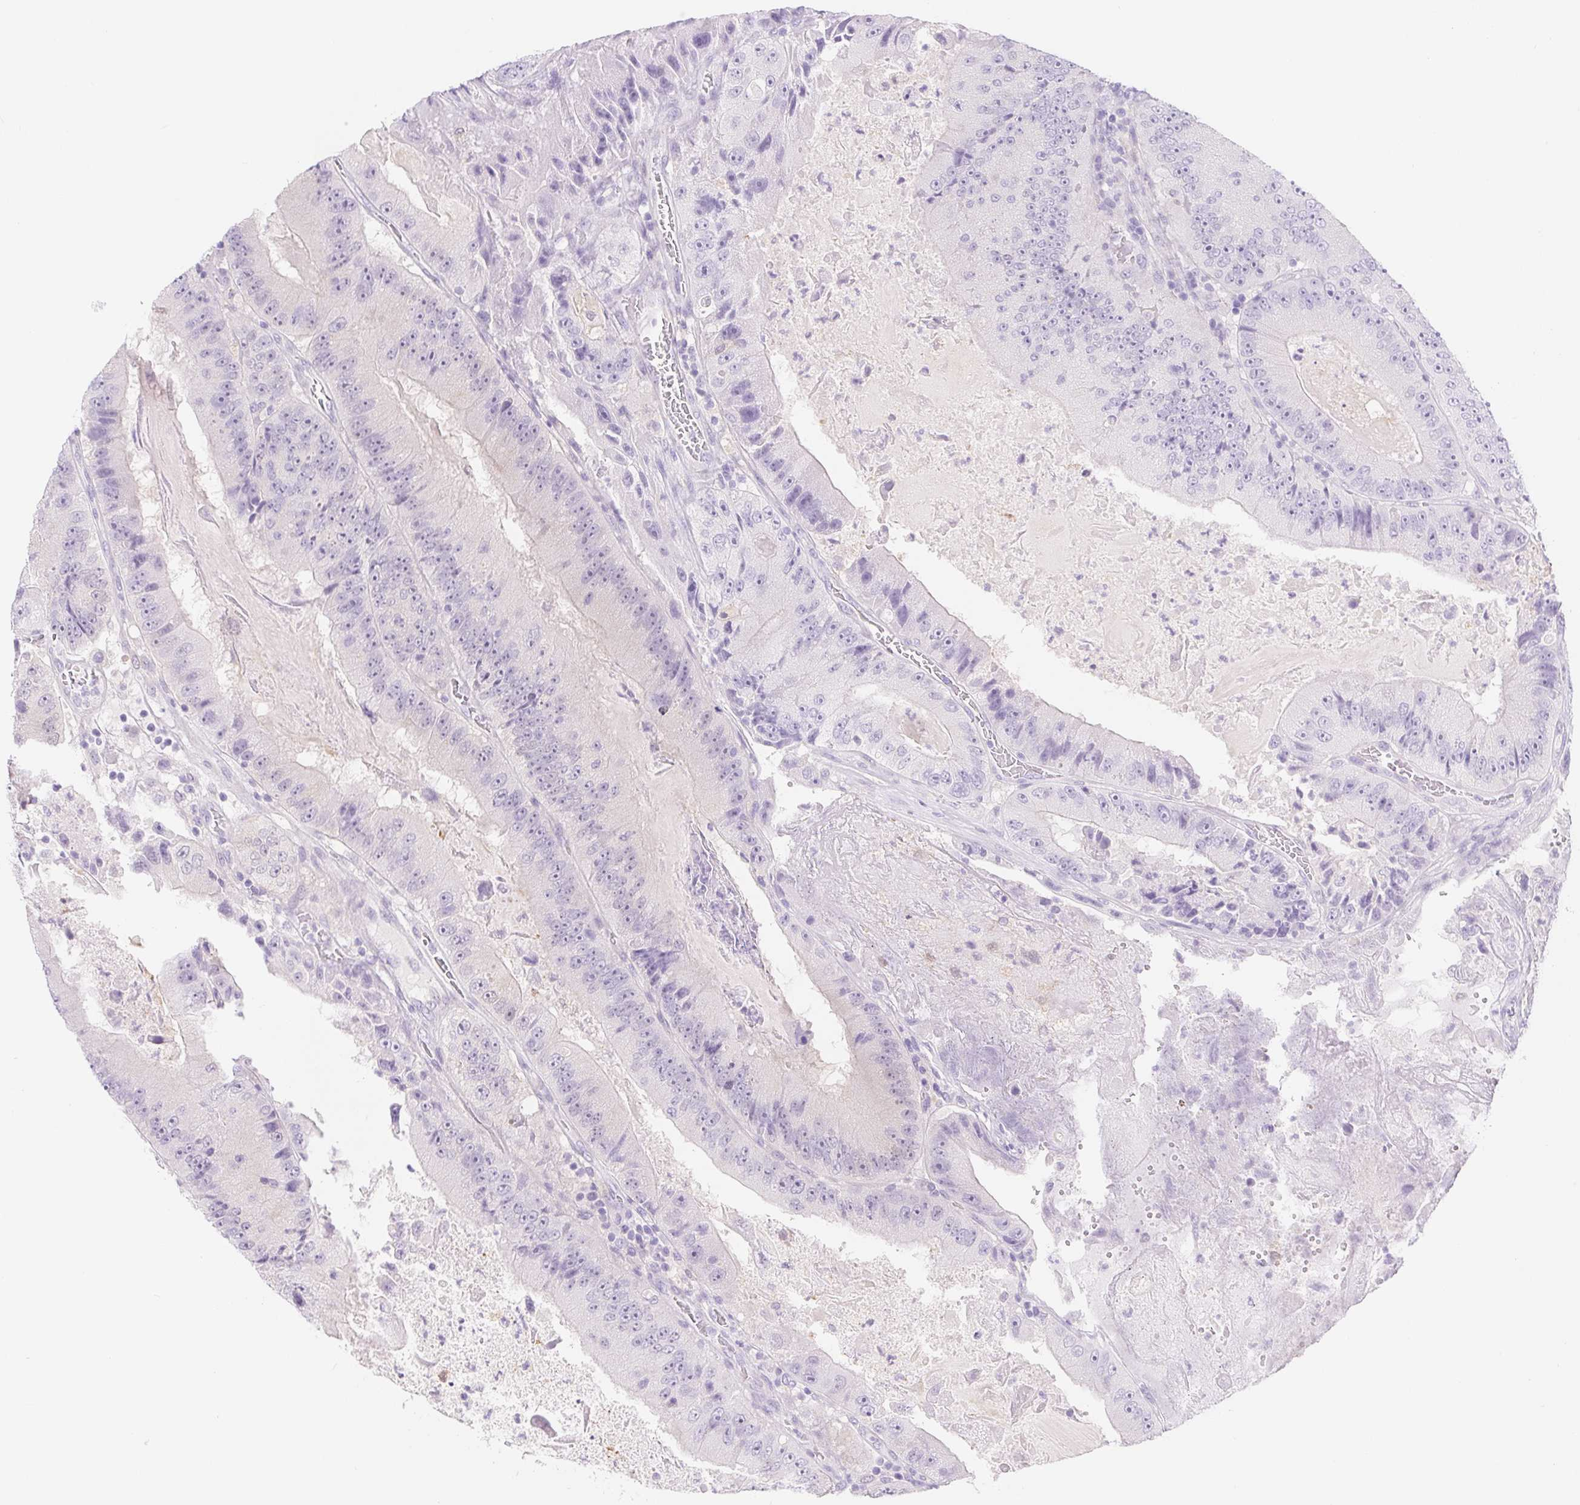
{"staining": {"intensity": "negative", "quantity": "none", "location": "none"}, "tissue": "colorectal cancer", "cell_type": "Tumor cells", "image_type": "cancer", "snomed": [{"axis": "morphology", "description": "Adenocarcinoma, NOS"}, {"axis": "topography", "description": "Colon"}], "caption": "IHC of human colorectal cancer (adenocarcinoma) demonstrates no positivity in tumor cells.", "gene": "DYNC2LI1", "patient": {"sex": "female", "age": 86}}